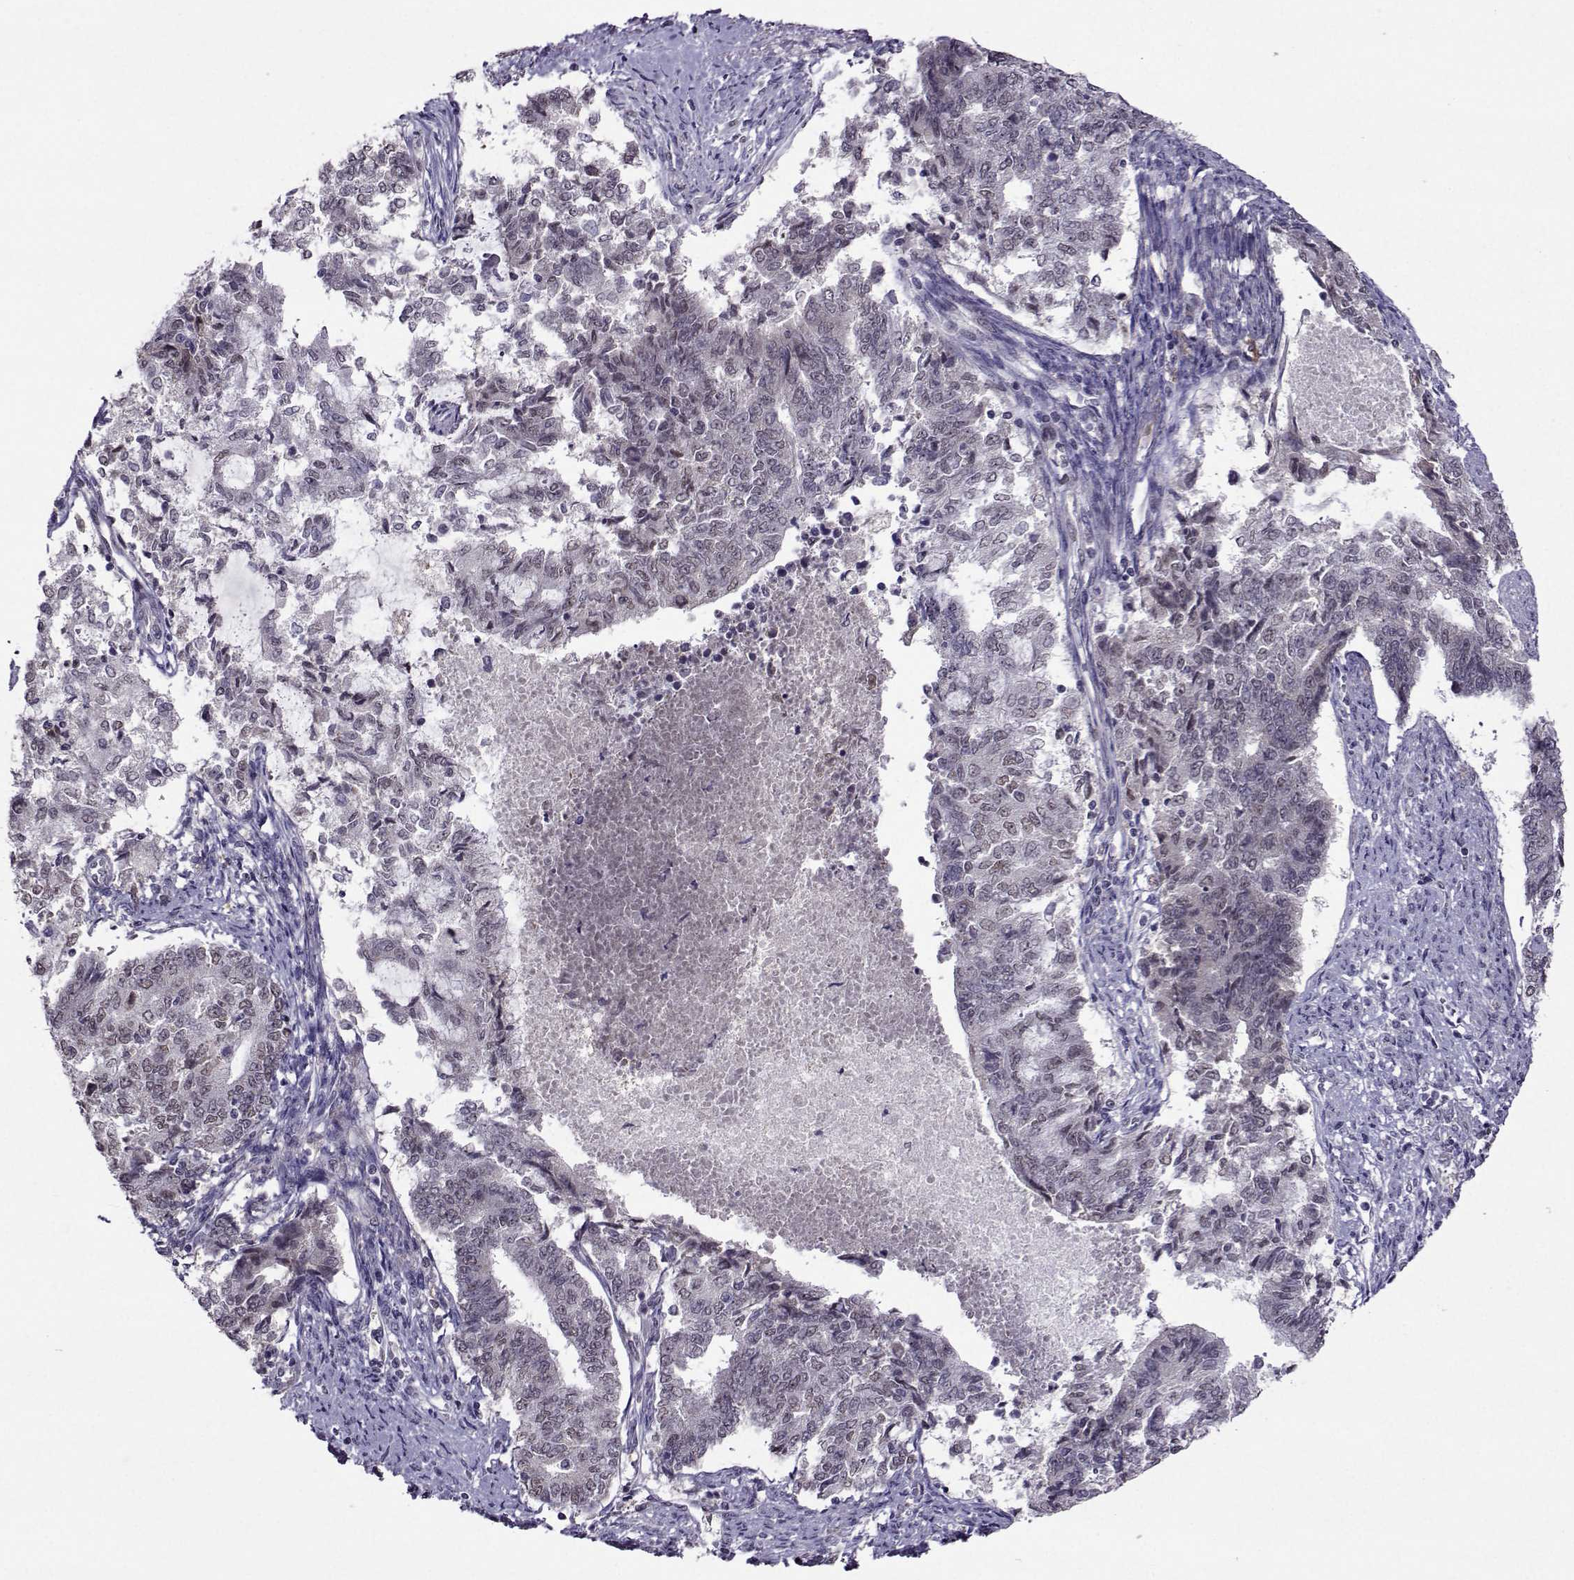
{"staining": {"intensity": "negative", "quantity": "none", "location": "none"}, "tissue": "endometrial cancer", "cell_type": "Tumor cells", "image_type": "cancer", "snomed": [{"axis": "morphology", "description": "Adenocarcinoma, NOS"}, {"axis": "topography", "description": "Endometrium"}], "caption": "Image shows no significant protein staining in tumor cells of endometrial cancer.", "gene": "DDX20", "patient": {"sex": "female", "age": 65}}